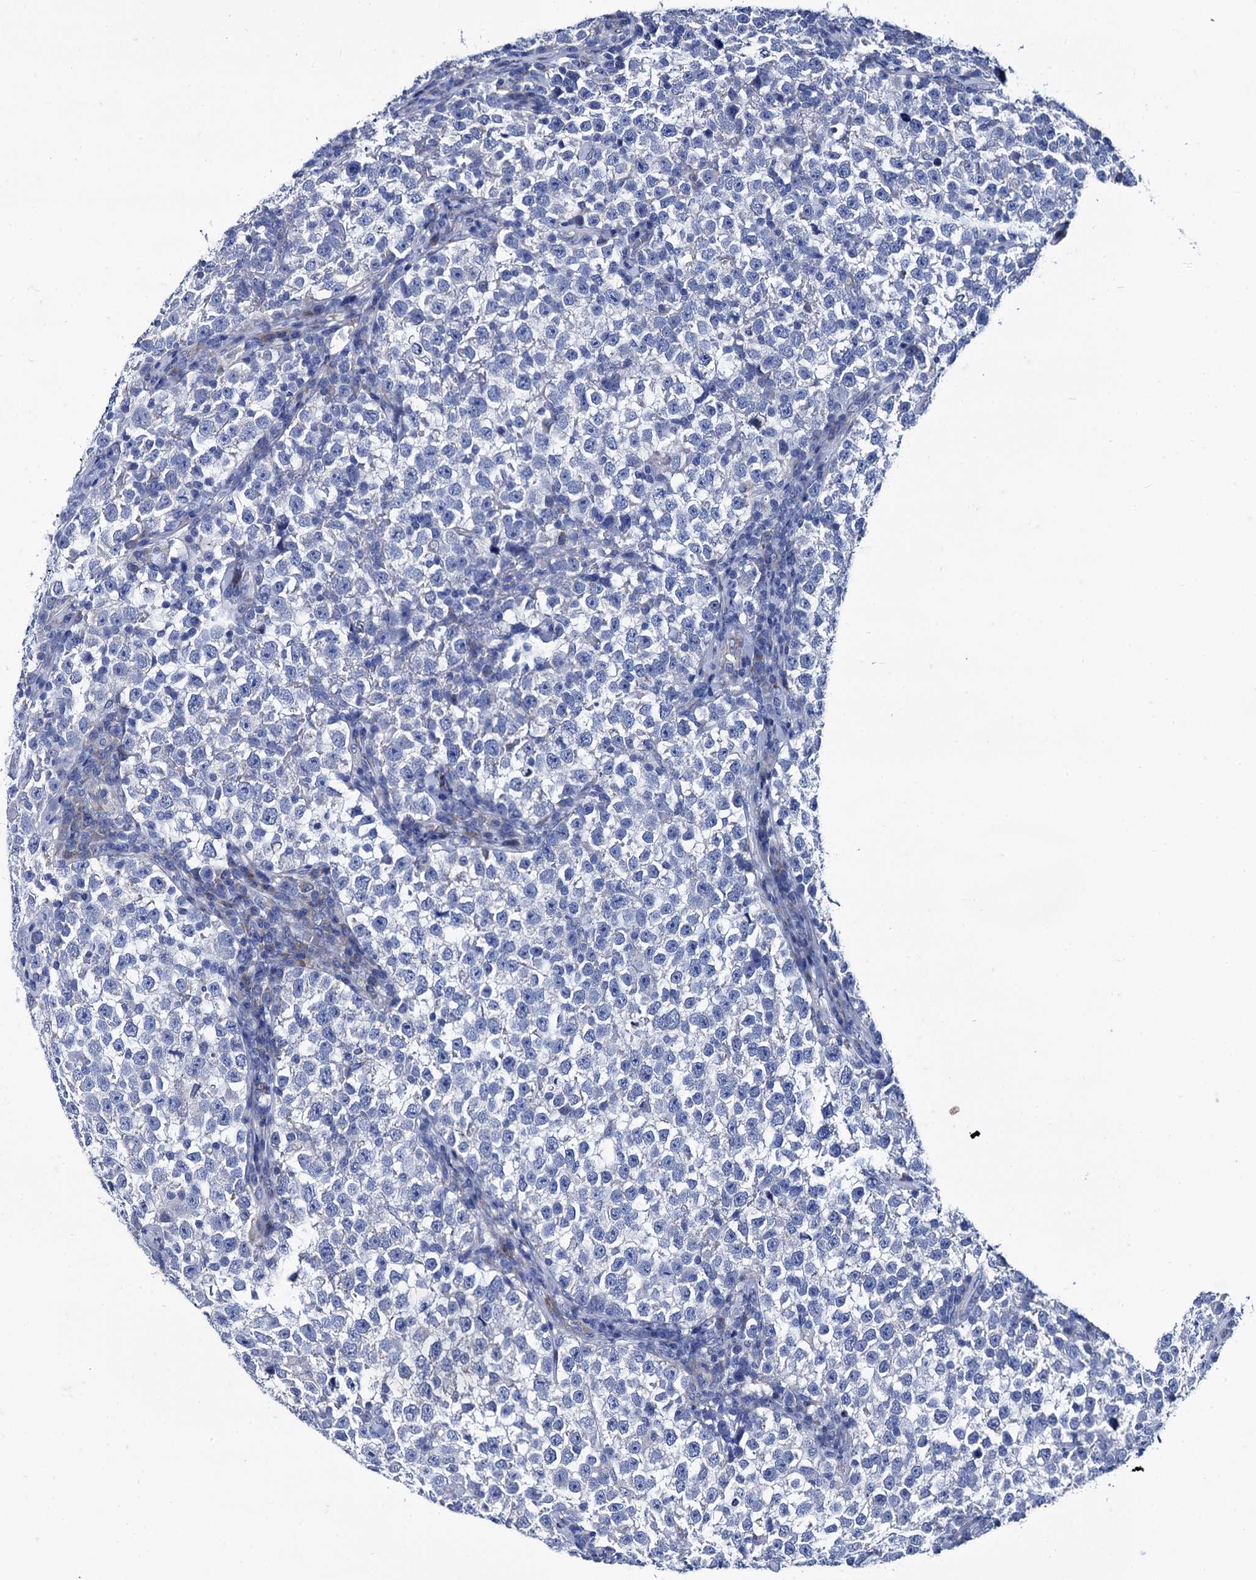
{"staining": {"intensity": "negative", "quantity": "none", "location": "none"}, "tissue": "testis cancer", "cell_type": "Tumor cells", "image_type": "cancer", "snomed": [{"axis": "morphology", "description": "Normal tissue, NOS"}, {"axis": "morphology", "description": "Seminoma, NOS"}, {"axis": "topography", "description": "Testis"}], "caption": "Tumor cells show no significant staining in testis seminoma. (DAB IHC with hematoxylin counter stain).", "gene": "FOXR2", "patient": {"sex": "male", "age": 43}}